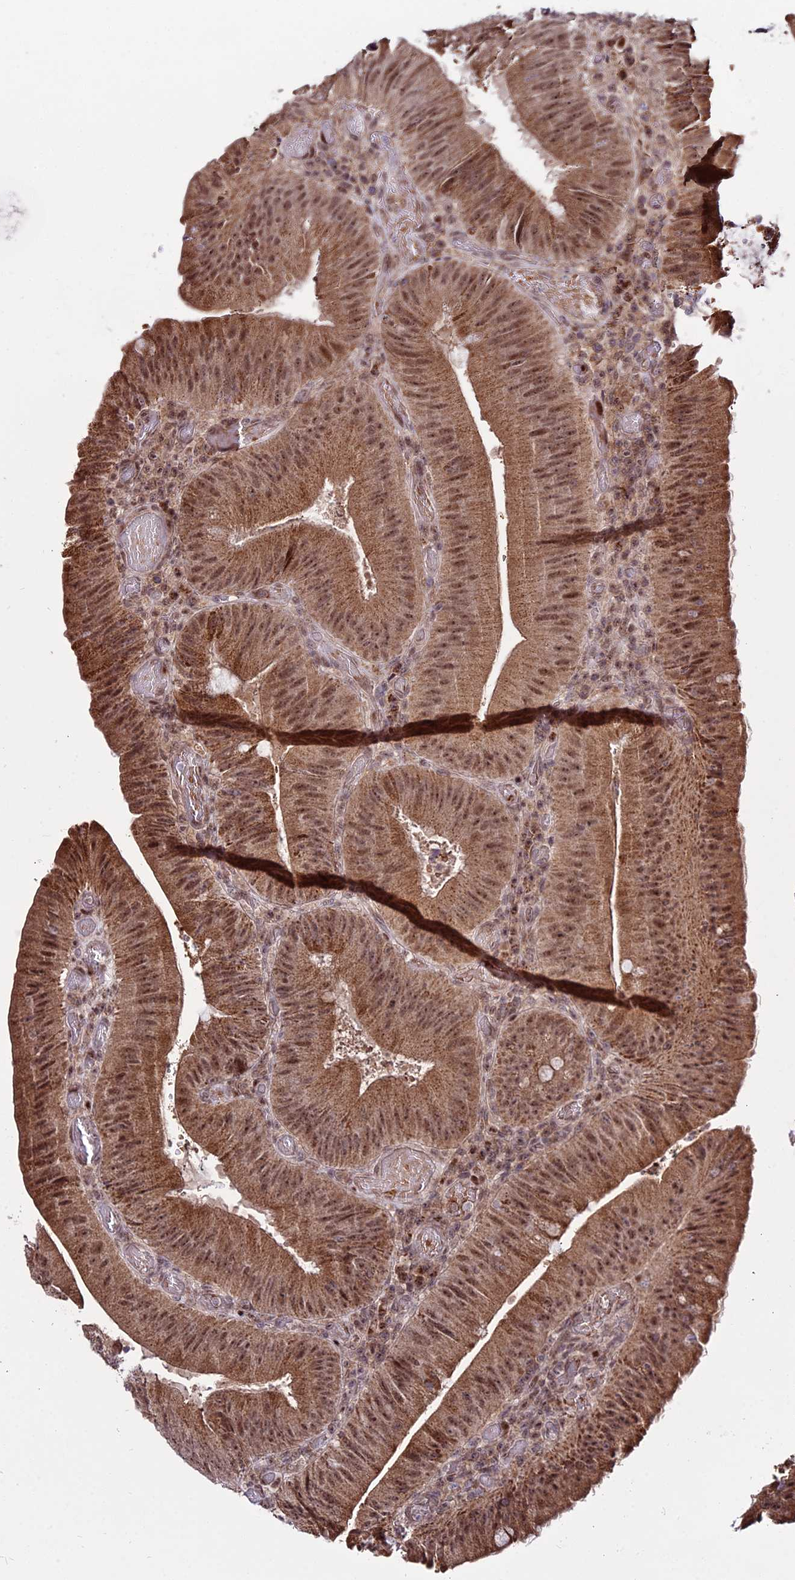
{"staining": {"intensity": "moderate", "quantity": ">75%", "location": "cytoplasmic/membranous,nuclear"}, "tissue": "colorectal cancer", "cell_type": "Tumor cells", "image_type": "cancer", "snomed": [{"axis": "morphology", "description": "Adenocarcinoma, NOS"}, {"axis": "topography", "description": "Colon"}], "caption": "High-power microscopy captured an IHC image of colorectal adenocarcinoma, revealing moderate cytoplasmic/membranous and nuclear positivity in about >75% of tumor cells.", "gene": "CIB3", "patient": {"sex": "female", "age": 43}}